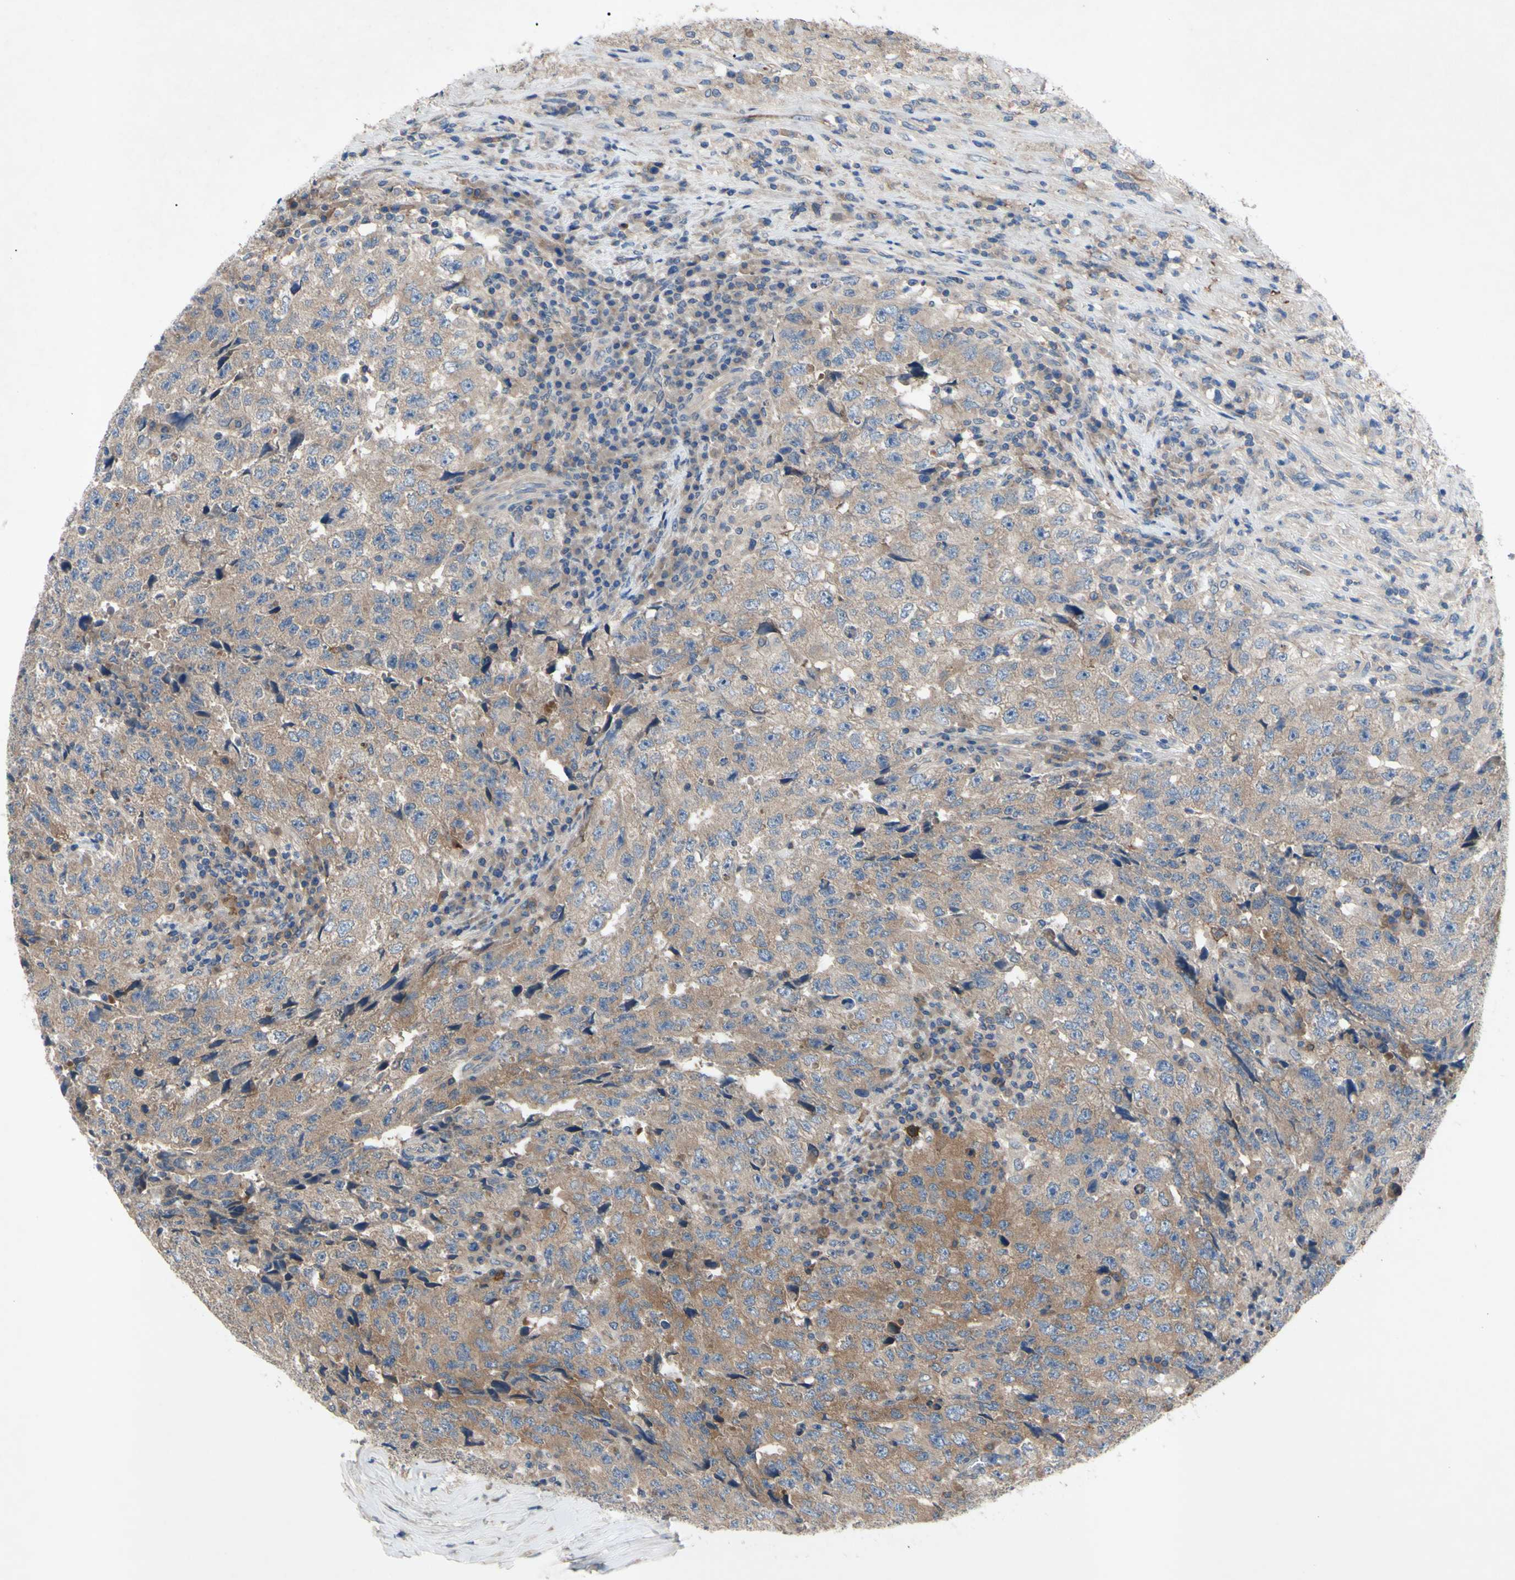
{"staining": {"intensity": "moderate", "quantity": ">75%", "location": "cytoplasmic/membranous"}, "tissue": "testis cancer", "cell_type": "Tumor cells", "image_type": "cancer", "snomed": [{"axis": "morphology", "description": "Necrosis, NOS"}, {"axis": "morphology", "description": "Carcinoma, Embryonal, NOS"}, {"axis": "topography", "description": "Testis"}], "caption": "Testis embryonal carcinoma stained with a protein marker shows moderate staining in tumor cells.", "gene": "HILPDA", "patient": {"sex": "male", "age": 19}}